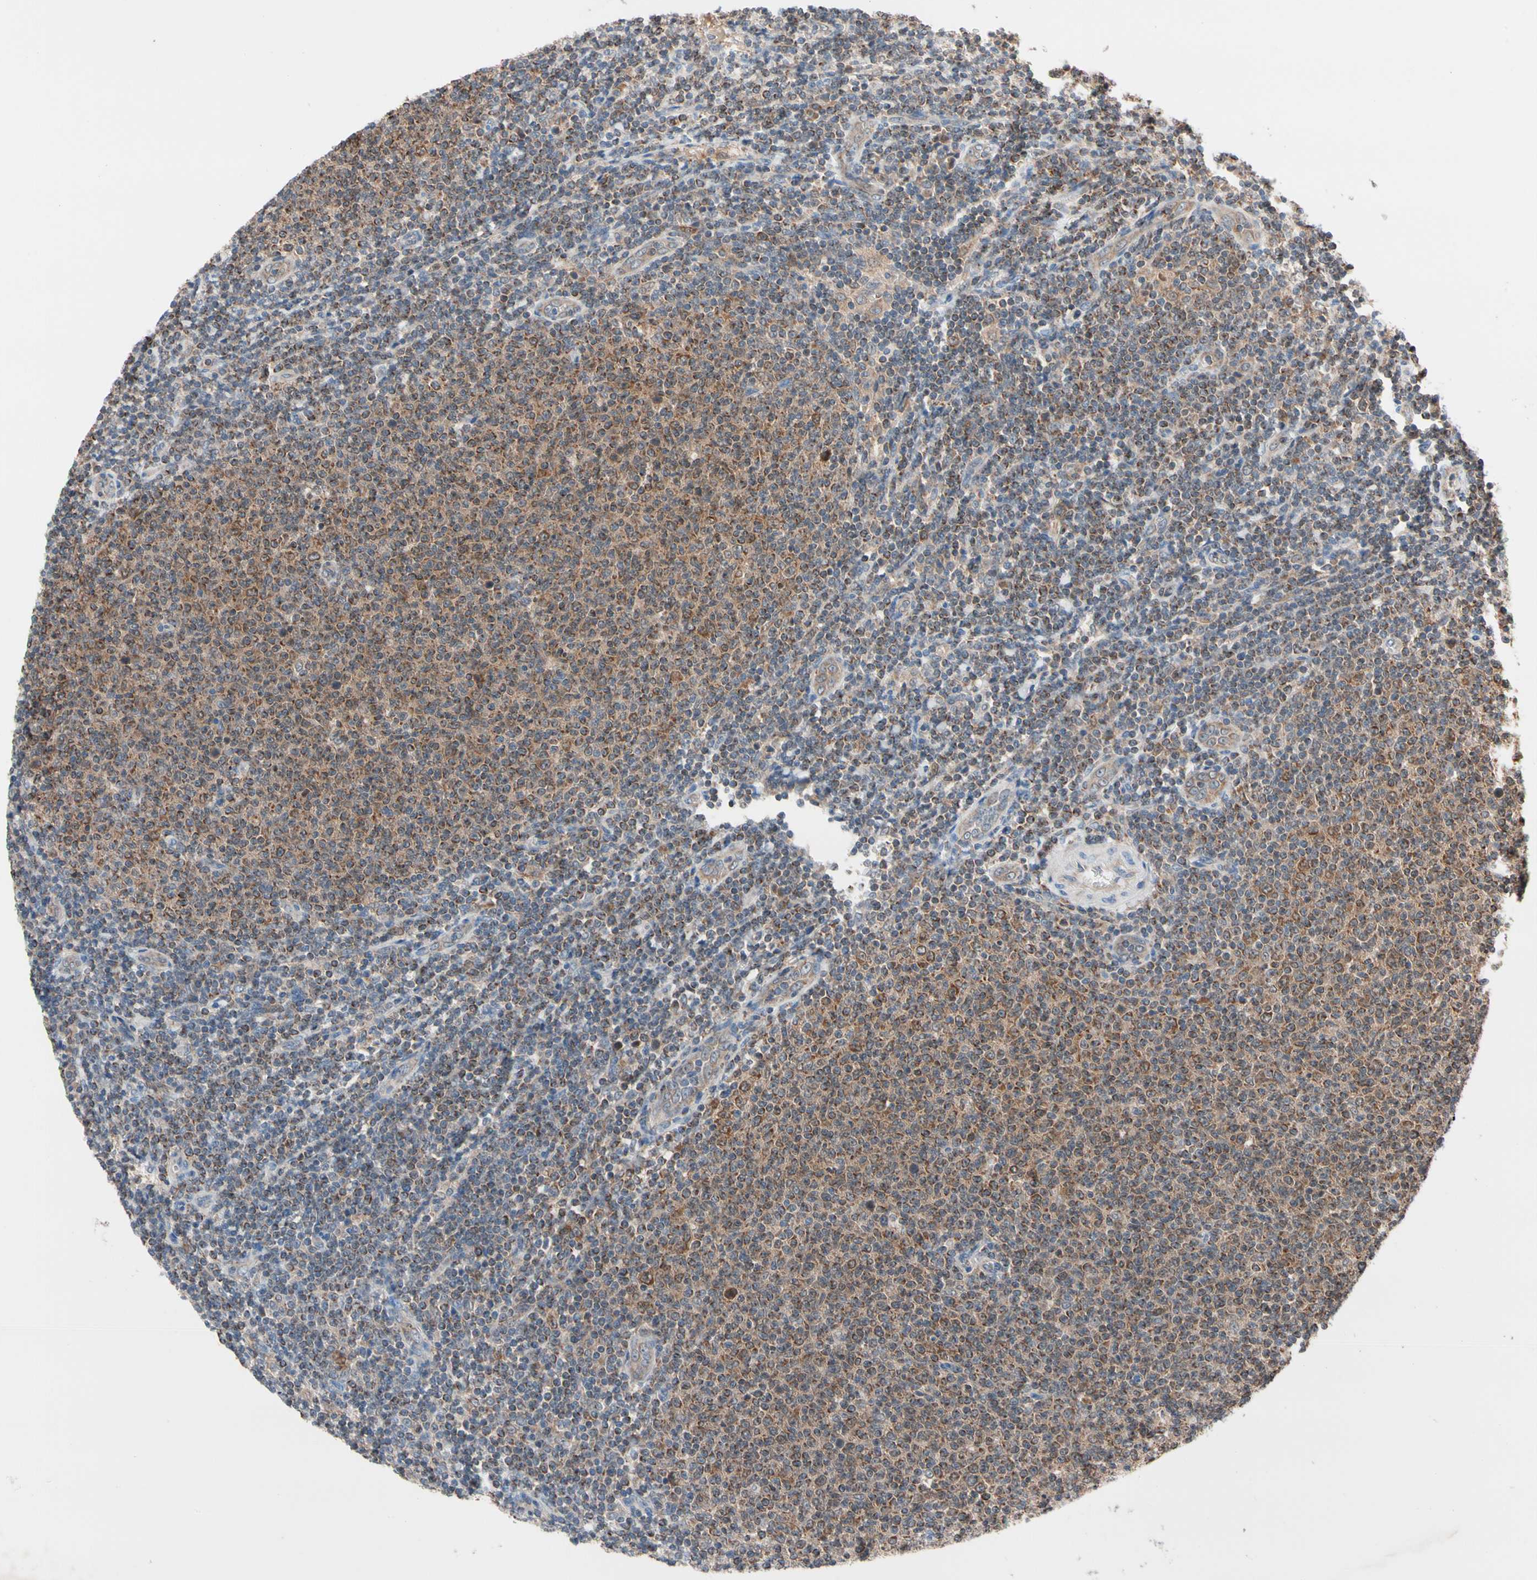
{"staining": {"intensity": "moderate", "quantity": "<25%", "location": "cytoplasmic/membranous"}, "tissue": "lymphoma", "cell_type": "Tumor cells", "image_type": "cancer", "snomed": [{"axis": "morphology", "description": "Malignant lymphoma, non-Hodgkin's type, Low grade"}, {"axis": "topography", "description": "Lymph node"}], "caption": "This histopathology image demonstrates lymphoma stained with IHC to label a protein in brown. The cytoplasmic/membranous of tumor cells show moderate positivity for the protein. Nuclei are counter-stained blue.", "gene": "MTHFS", "patient": {"sex": "male", "age": 66}}